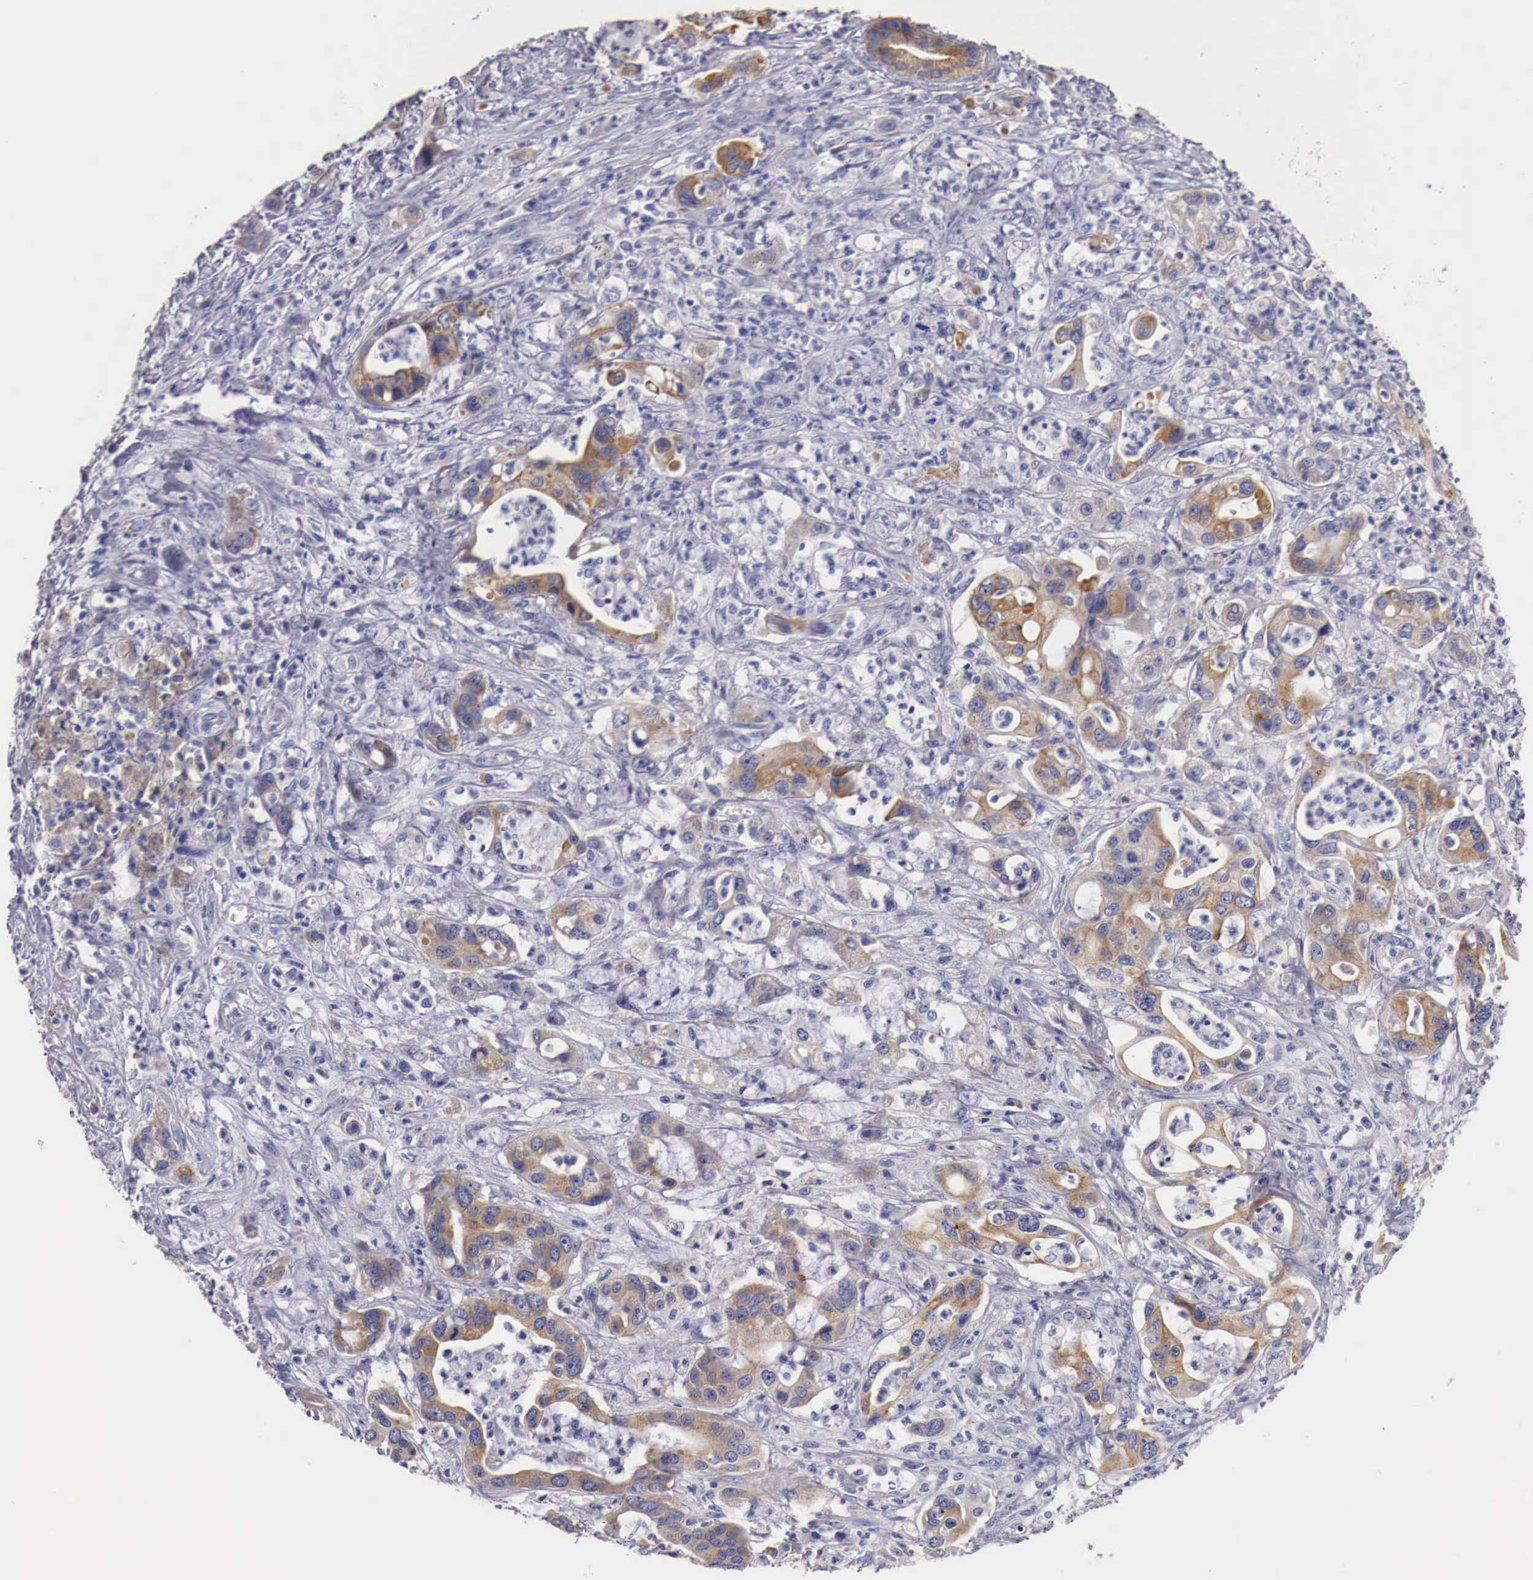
{"staining": {"intensity": "weak", "quantity": "25%-75%", "location": "cytoplasmic/membranous"}, "tissue": "liver cancer", "cell_type": "Tumor cells", "image_type": "cancer", "snomed": [{"axis": "morphology", "description": "Cholangiocarcinoma"}, {"axis": "topography", "description": "Liver"}], "caption": "Immunohistochemistry (IHC) photomicrograph of liver cancer (cholangiocarcinoma) stained for a protein (brown), which reveals low levels of weak cytoplasmic/membranous staining in about 25%-75% of tumor cells.", "gene": "NREP", "patient": {"sex": "female", "age": 65}}